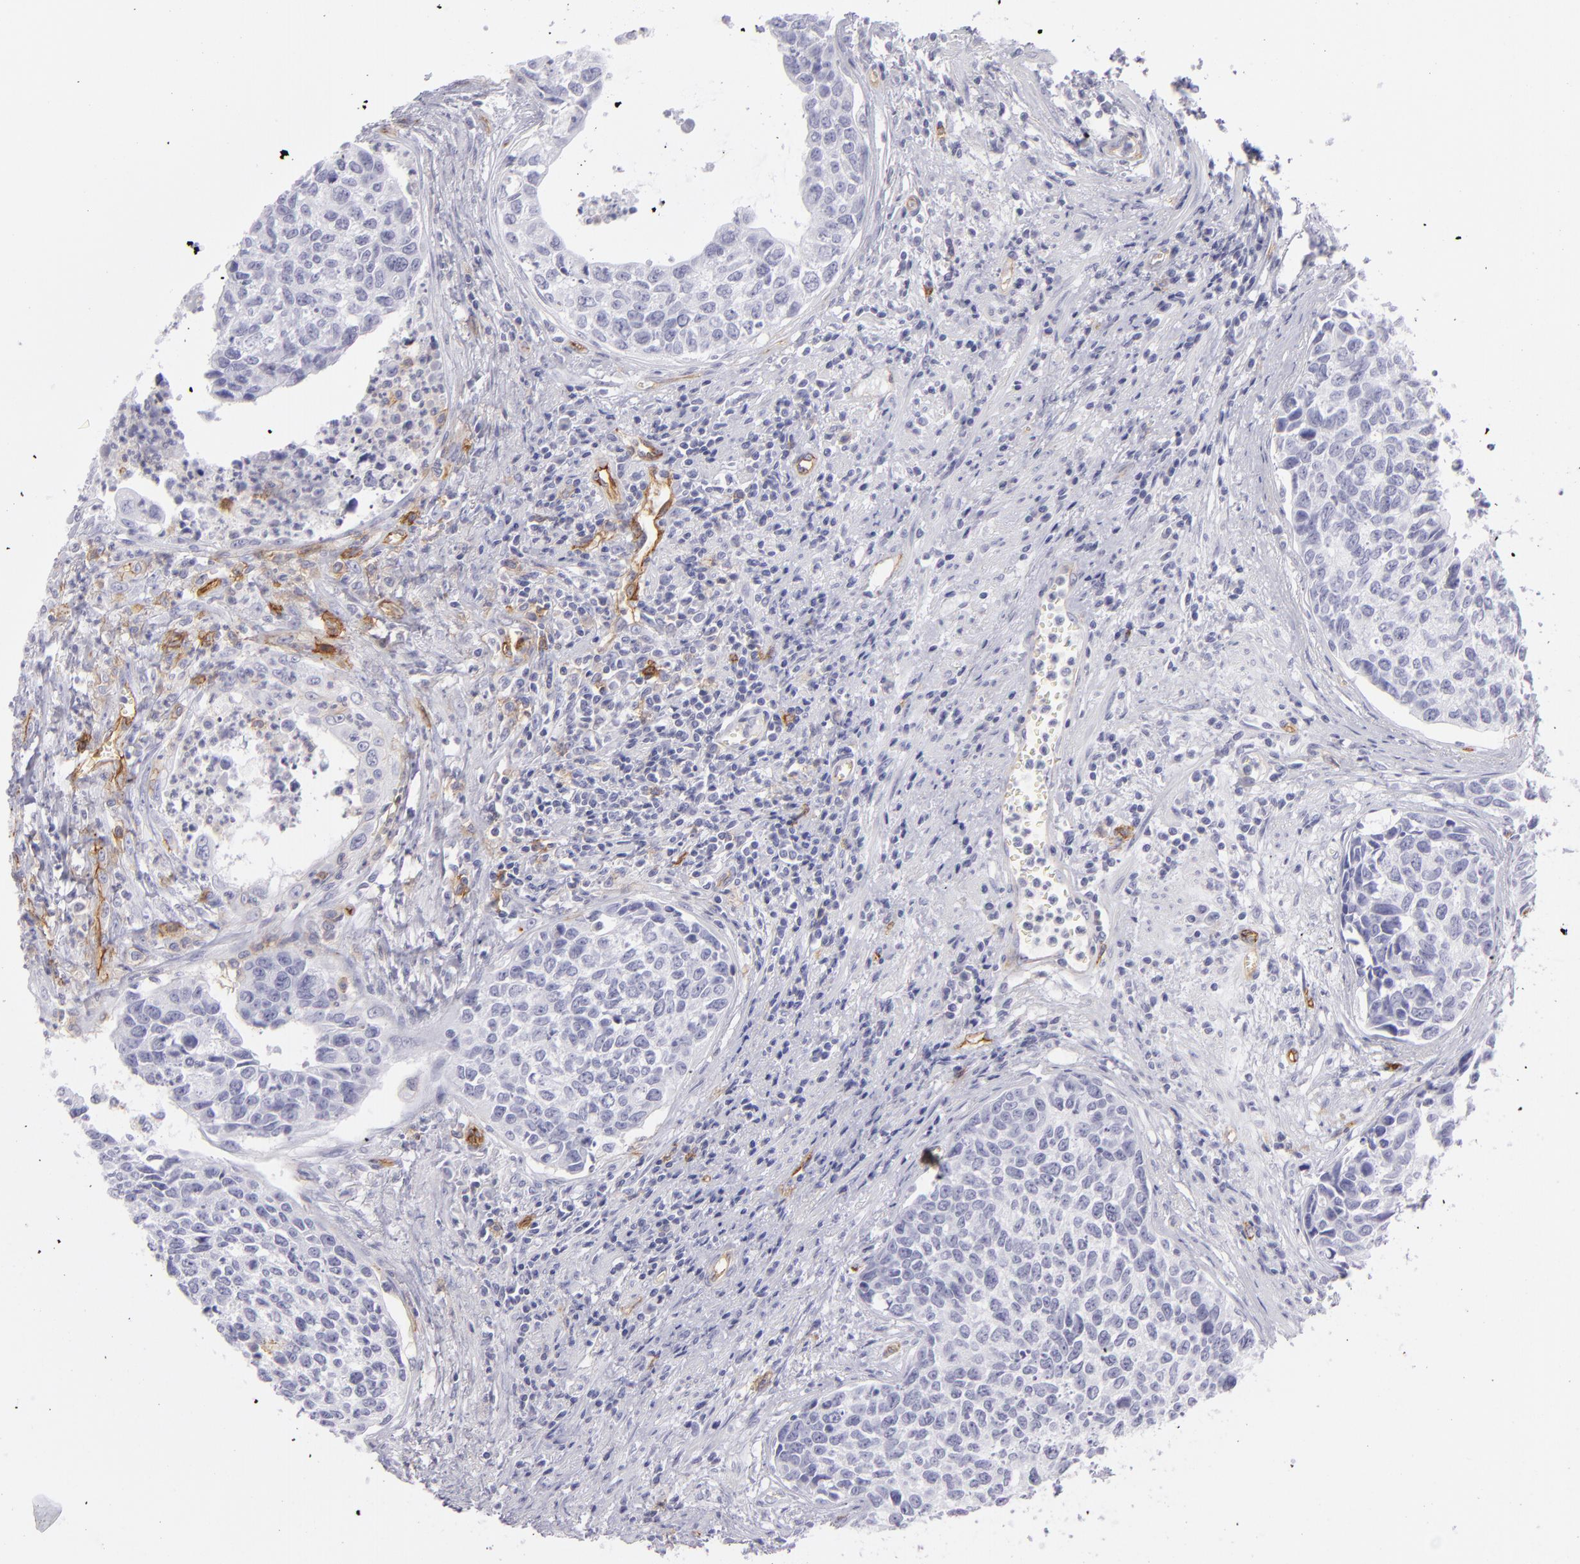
{"staining": {"intensity": "weak", "quantity": "<25%", "location": "cytoplasmic/membranous"}, "tissue": "urothelial cancer", "cell_type": "Tumor cells", "image_type": "cancer", "snomed": [{"axis": "morphology", "description": "Urothelial carcinoma, High grade"}, {"axis": "topography", "description": "Urinary bladder"}], "caption": "Immunohistochemistry photomicrograph of neoplastic tissue: urothelial carcinoma (high-grade) stained with DAB shows no significant protein positivity in tumor cells.", "gene": "THBD", "patient": {"sex": "male", "age": 81}}